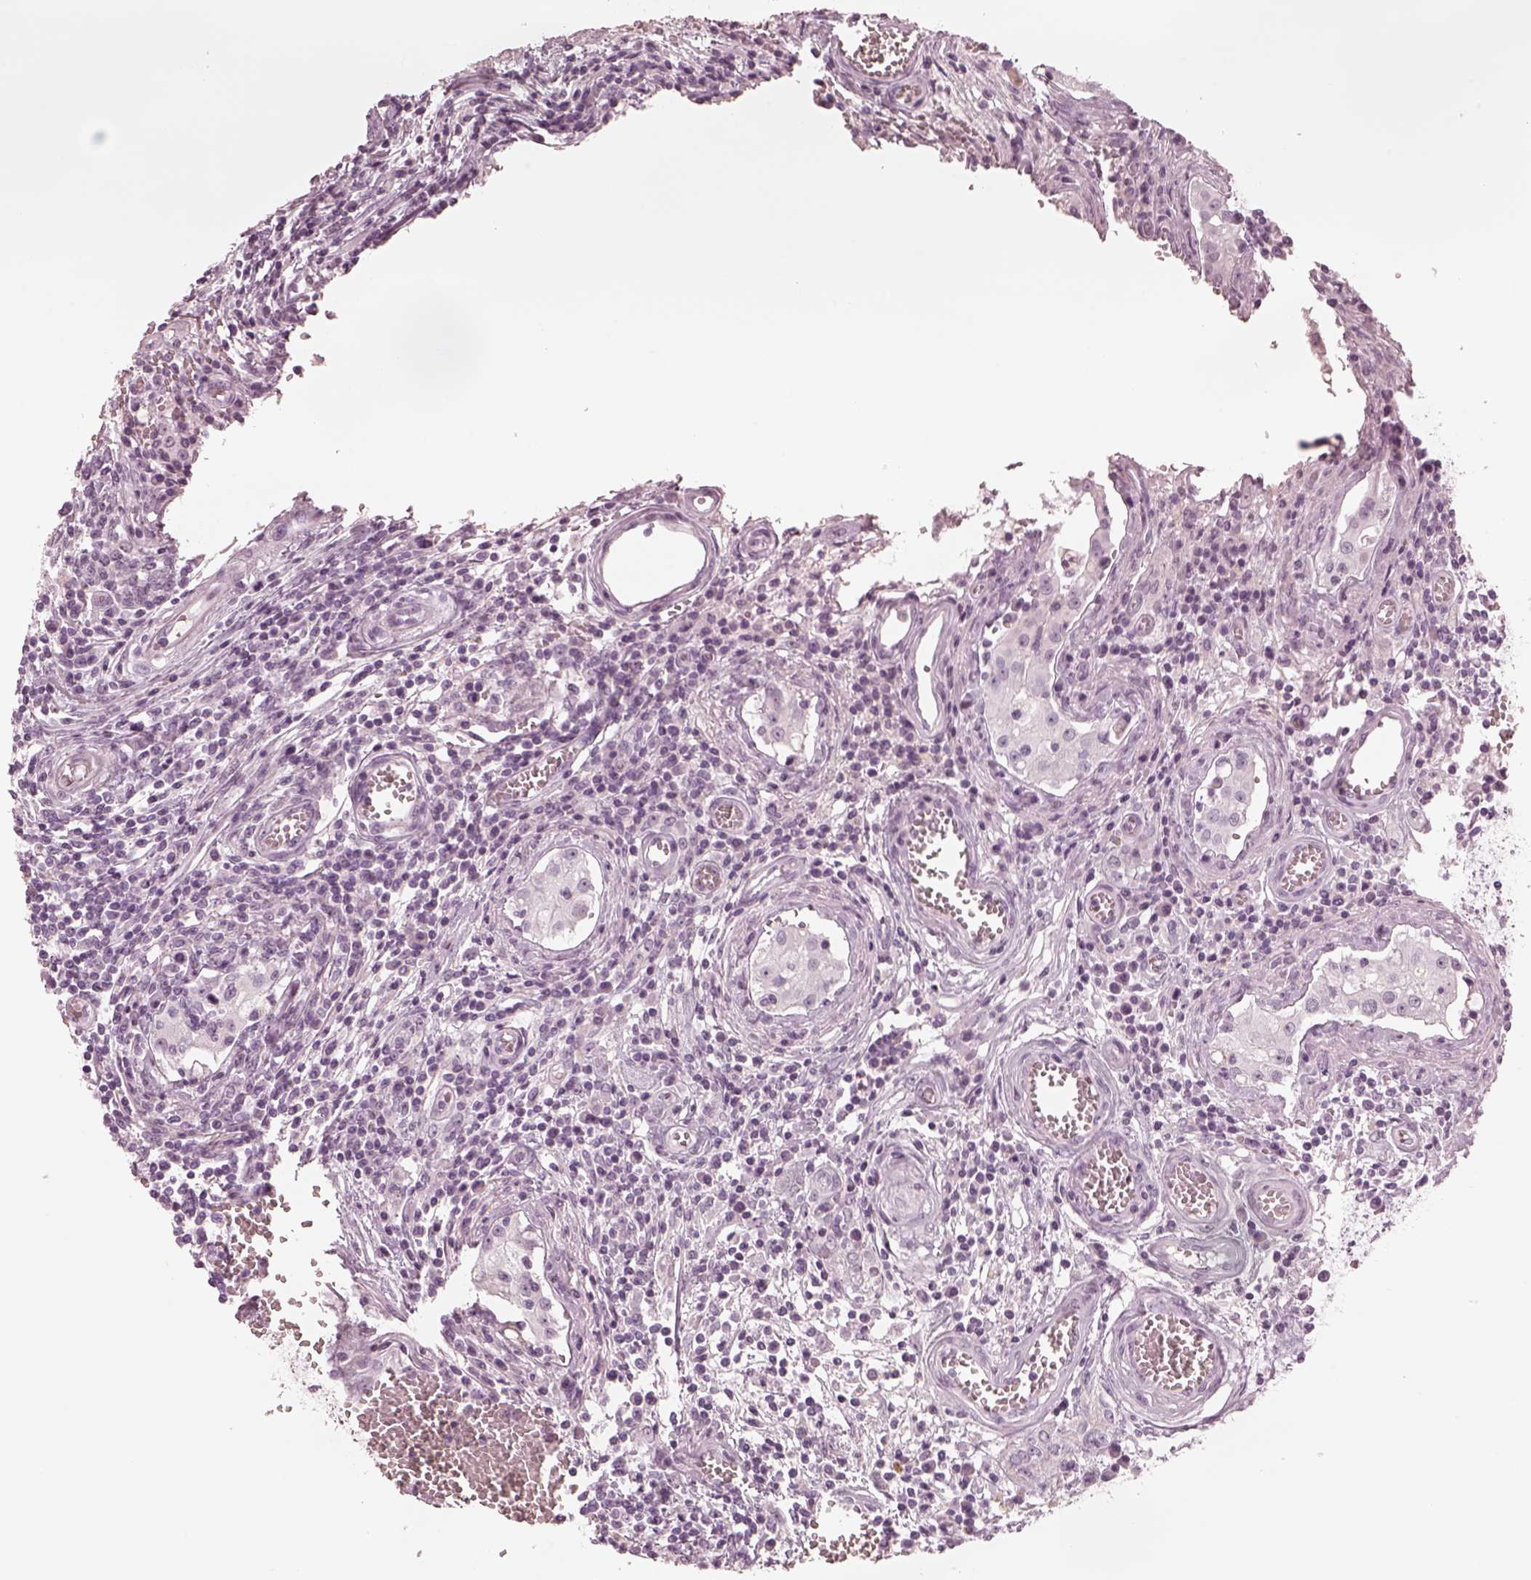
{"staining": {"intensity": "negative", "quantity": "none", "location": "none"}, "tissue": "testis cancer", "cell_type": "Tumor cells", "image_type": "cancer", "snomed": [{"axis": "morphology", "description": "Carcinoma, Embryonal, NOS"}, {"axis": "topography", "description": "Testis"}], "caption": "This is an IHC photomicrograph of embryonal carcinoma (testis). There is no staining in tumor cells.", "gene": "CSH1", "patient": {"sex": "male", "age": 36}}